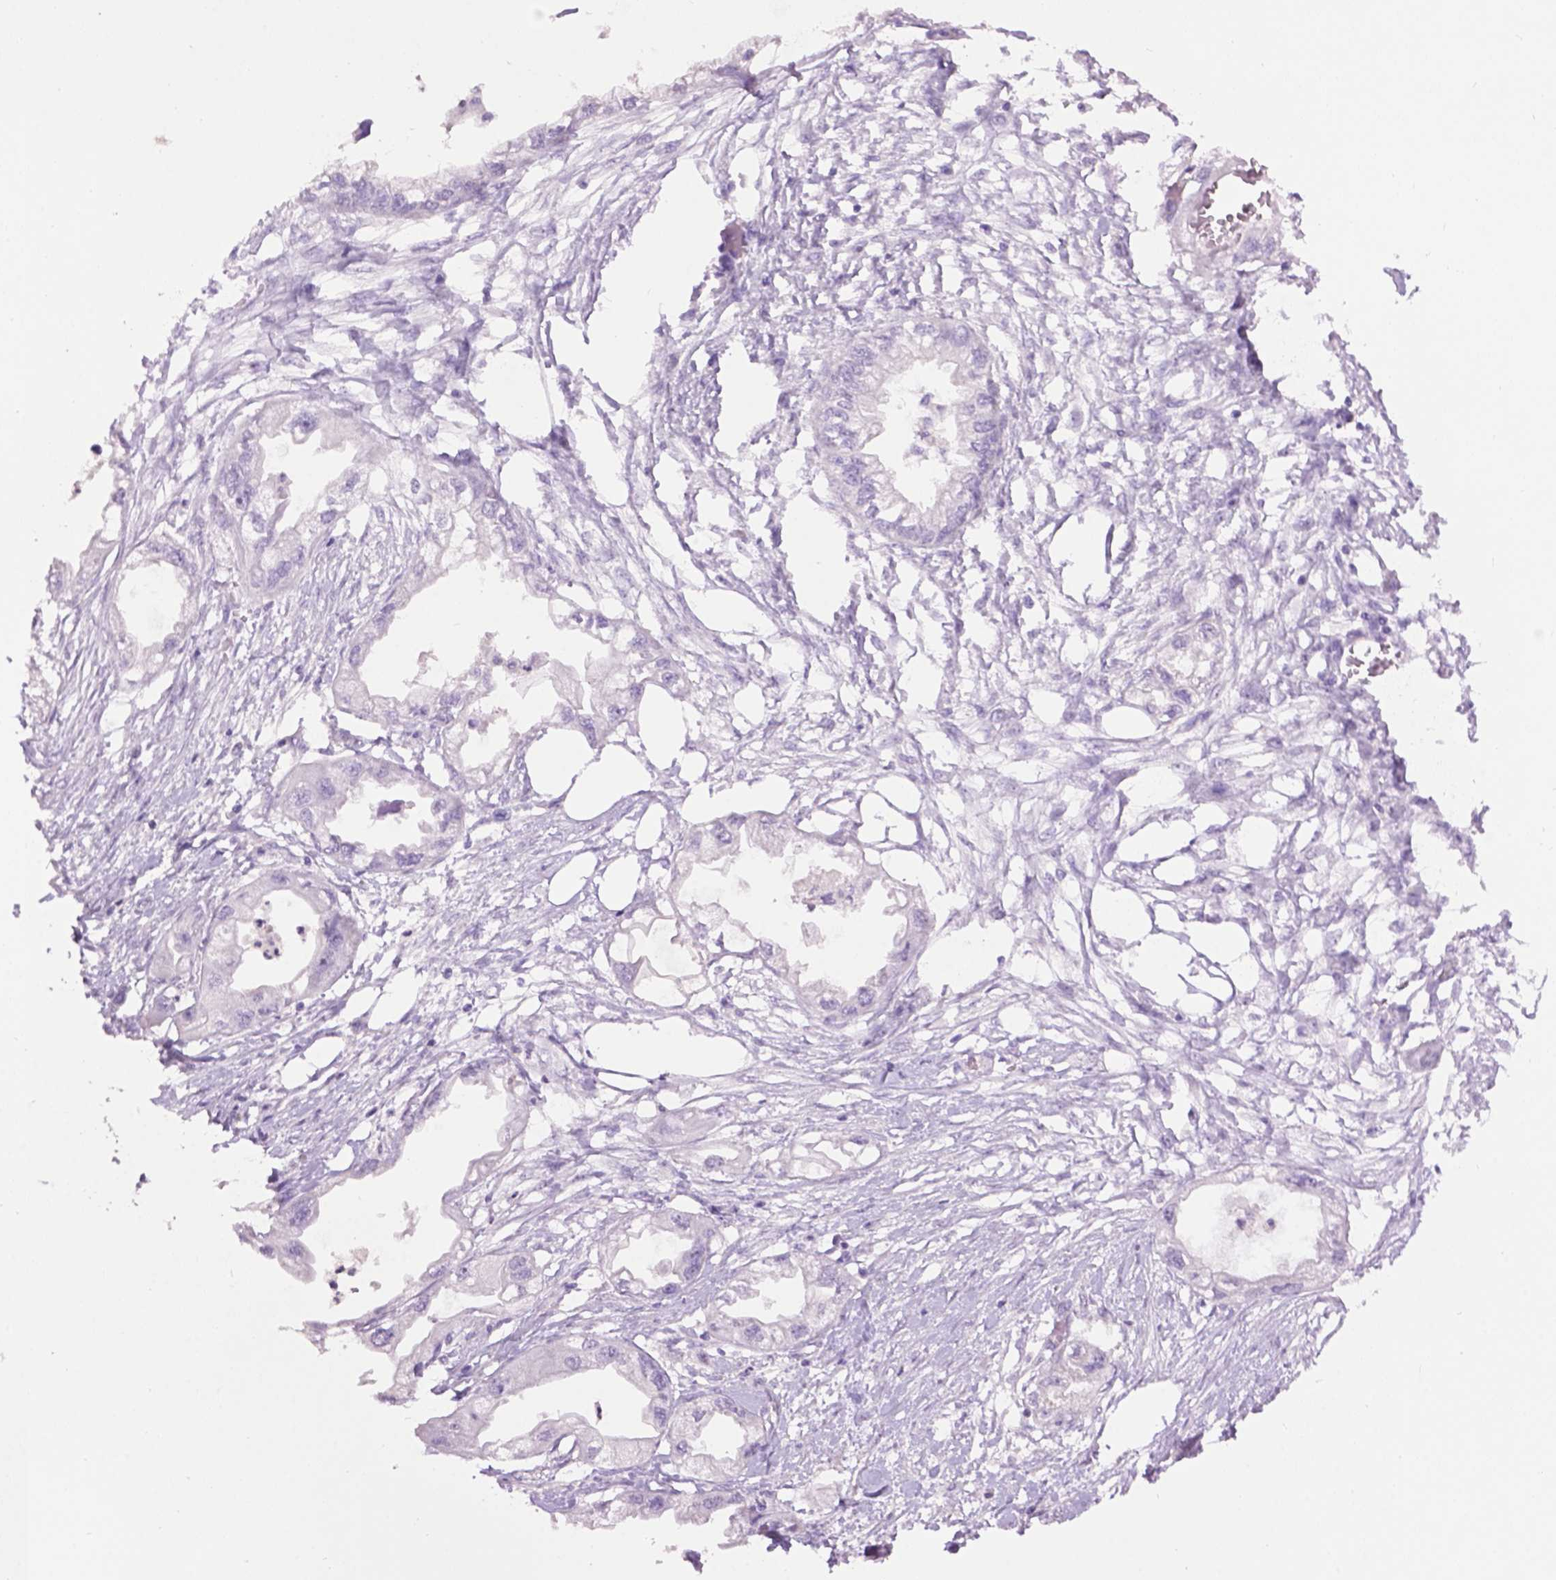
{"staining": {"intensity": "negative", "quantity": "none", "location": "none"}, "tissue": "endometrial cancer", "cell_type": "Tumor cells", "image_type": "cancer", "snomed": [{"axis": "morphology", "description": "Adenocarcinoma, NOS"}, {"axis": "morphology", "description": "Adenocarcinoma, metastatic, NOS"}, {"axis": "topography", "description": "Adipose tissue"}, {"axis": "topography", "description": "Endometrium"}], "caption": "Tumor cells are negative for brown protein staining in endometrial cancer.", "gene": "TH", "patient": {"sex": "female", "age": 67}}